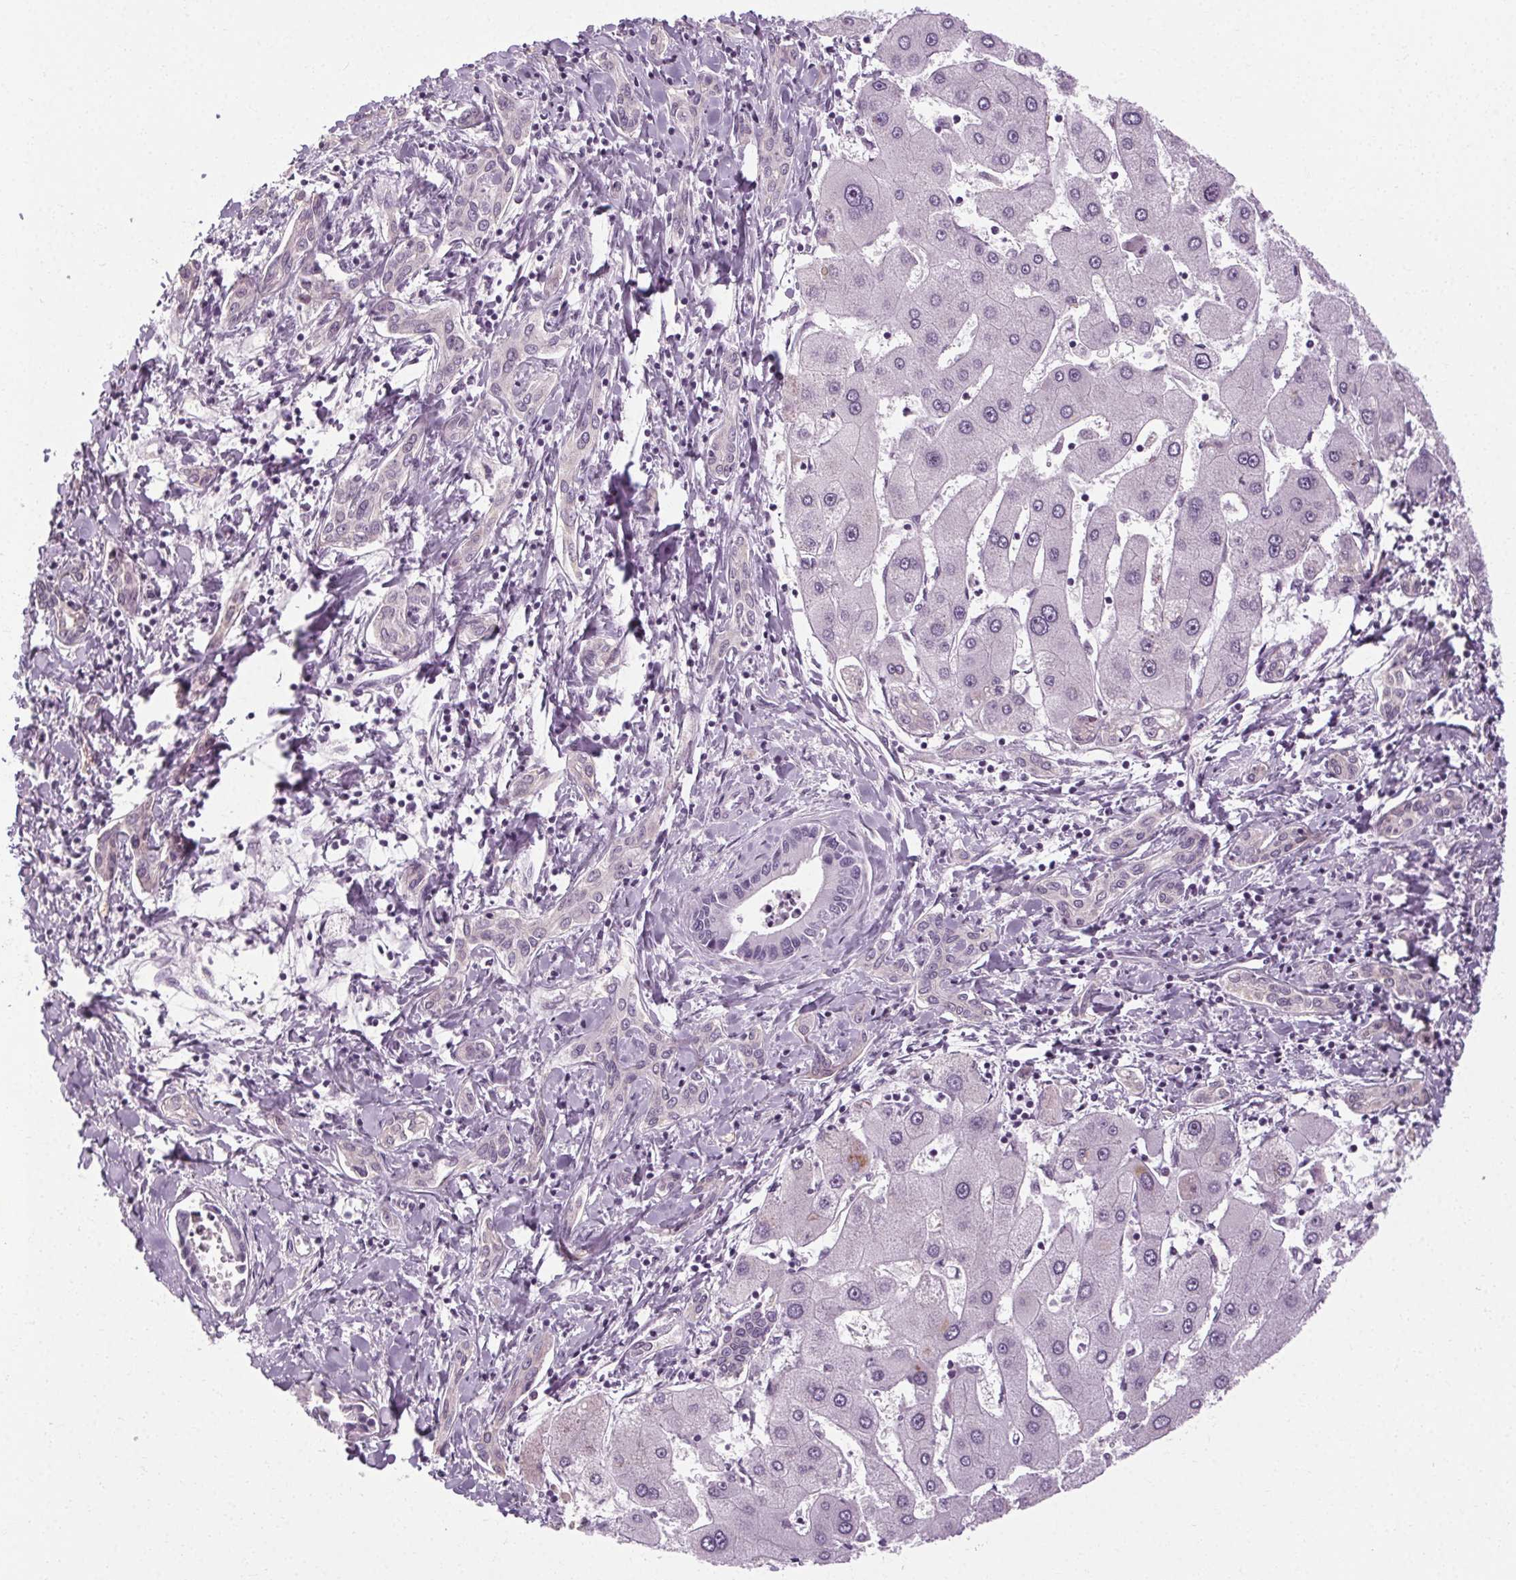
{"staining": {"intensity": "negative", "quantity": "none", "location": "none"}, "tissue": "liver cancer", "cell_type": "Tumor cells", "image_type": "cancer", "snomed": [{"axis": "morphology", "description": "Cholangiocarcinoma"}, {"axis": "topography", "description": "Liver"}], "caption": "High power microscopy image of an immunohistochemistry (IHC) image of liver cancer, revealing no significant expression in tumor cells.", "gene": "POMC", "patient": {"sex": "male", "age": 66}}